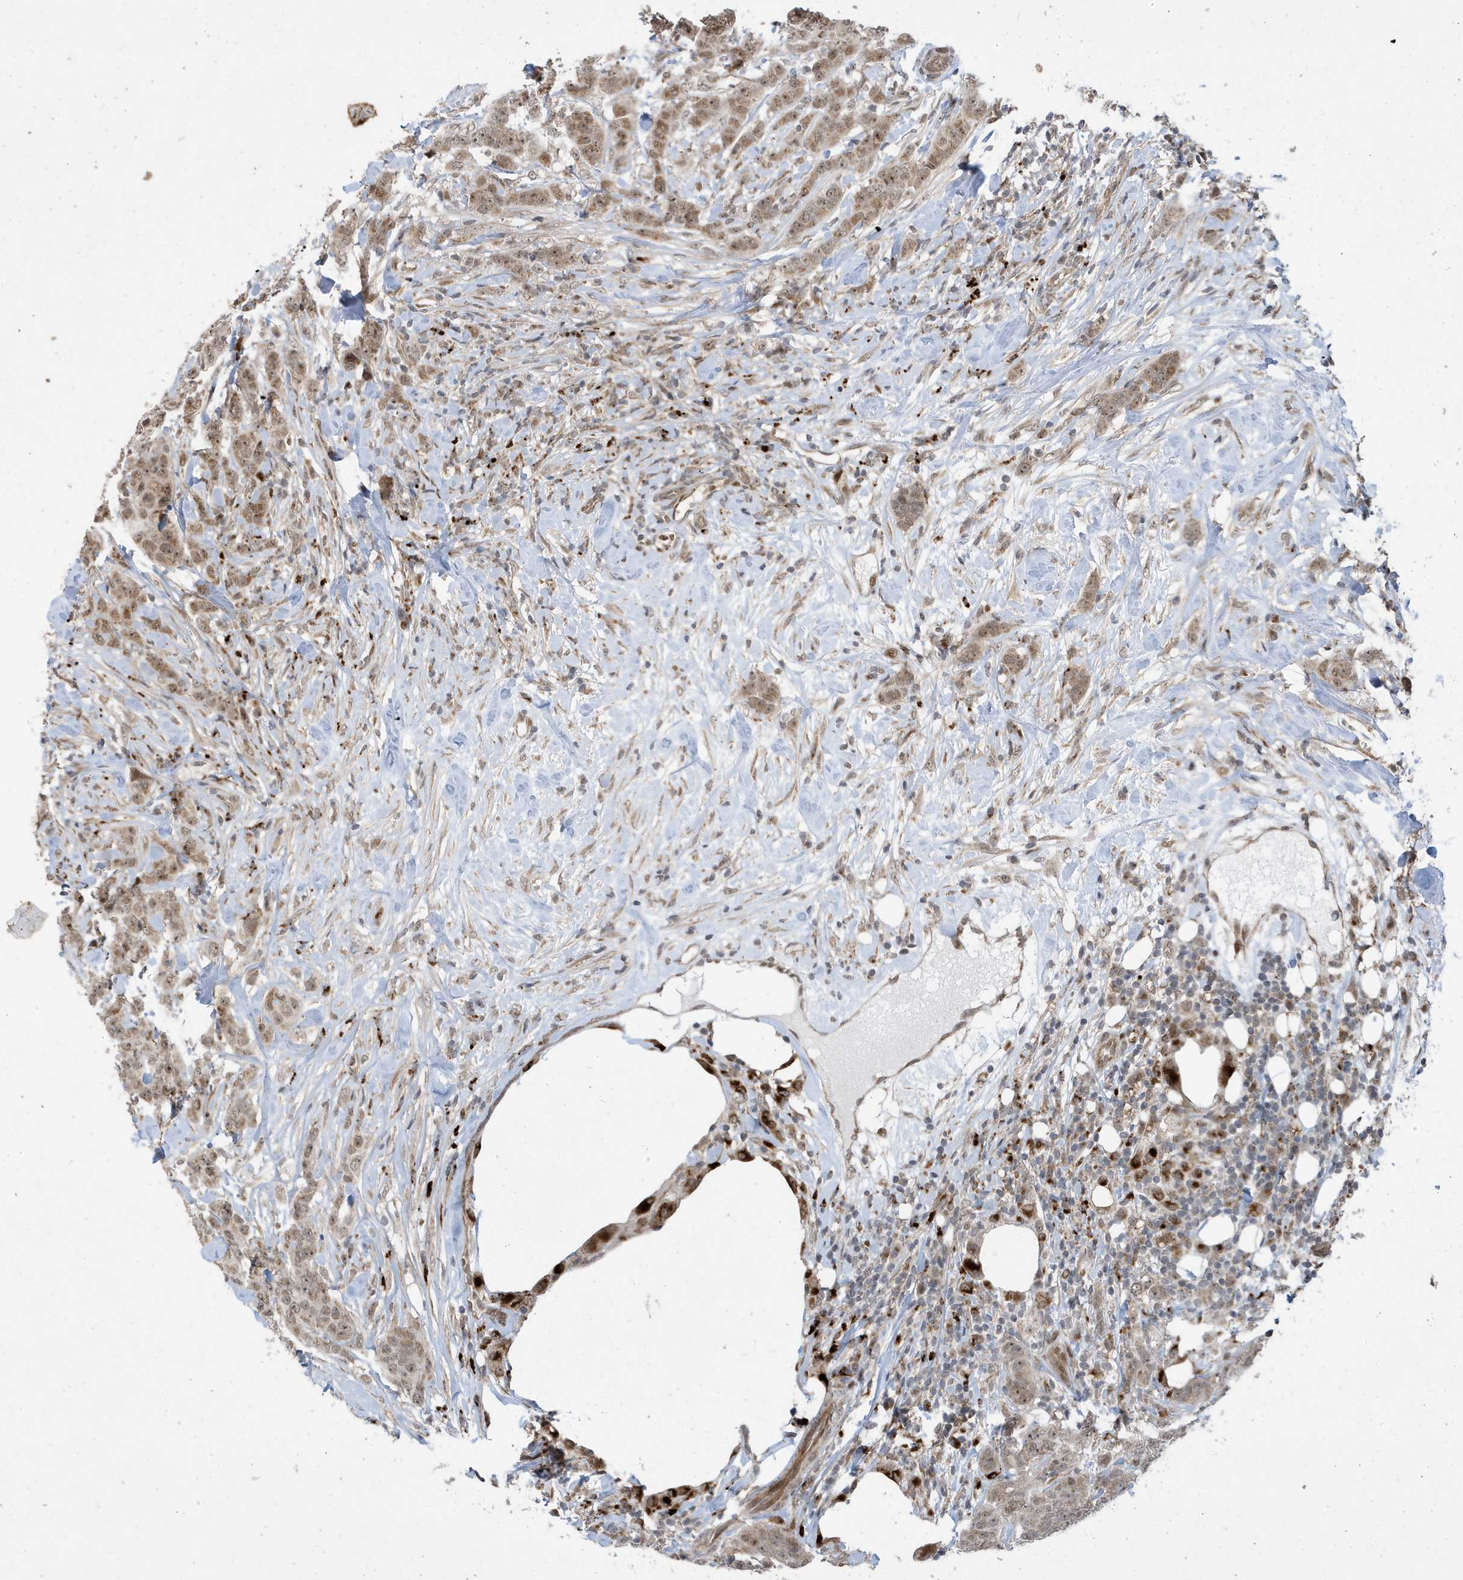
{"staining": {"intensity": "moderate", "quantity": ">75%", "location": "cytoplasmic/membranous,nuclear"}, "tissue": "breast cancer", "cell_type": "Tumor cells", "image_type": "cancer", "snomed": [{"axis": "morphology", "description": "Duct carcinoma"}, {"axis": "topography", "description": "Breast"}], "caption": "A medium amount of moderate cytoplasmic/membranous and nuclear expression is identified in about >75% of tumor cells in breast cancer tissue. Using DAB (3,3'-diaminobenzidine) (brown) and hematoxylin (blue) stains, captured at high magnification using brightfield microscopy.", "gene": "FAM9B", "patient": {"sex": "female", "age": 40}}